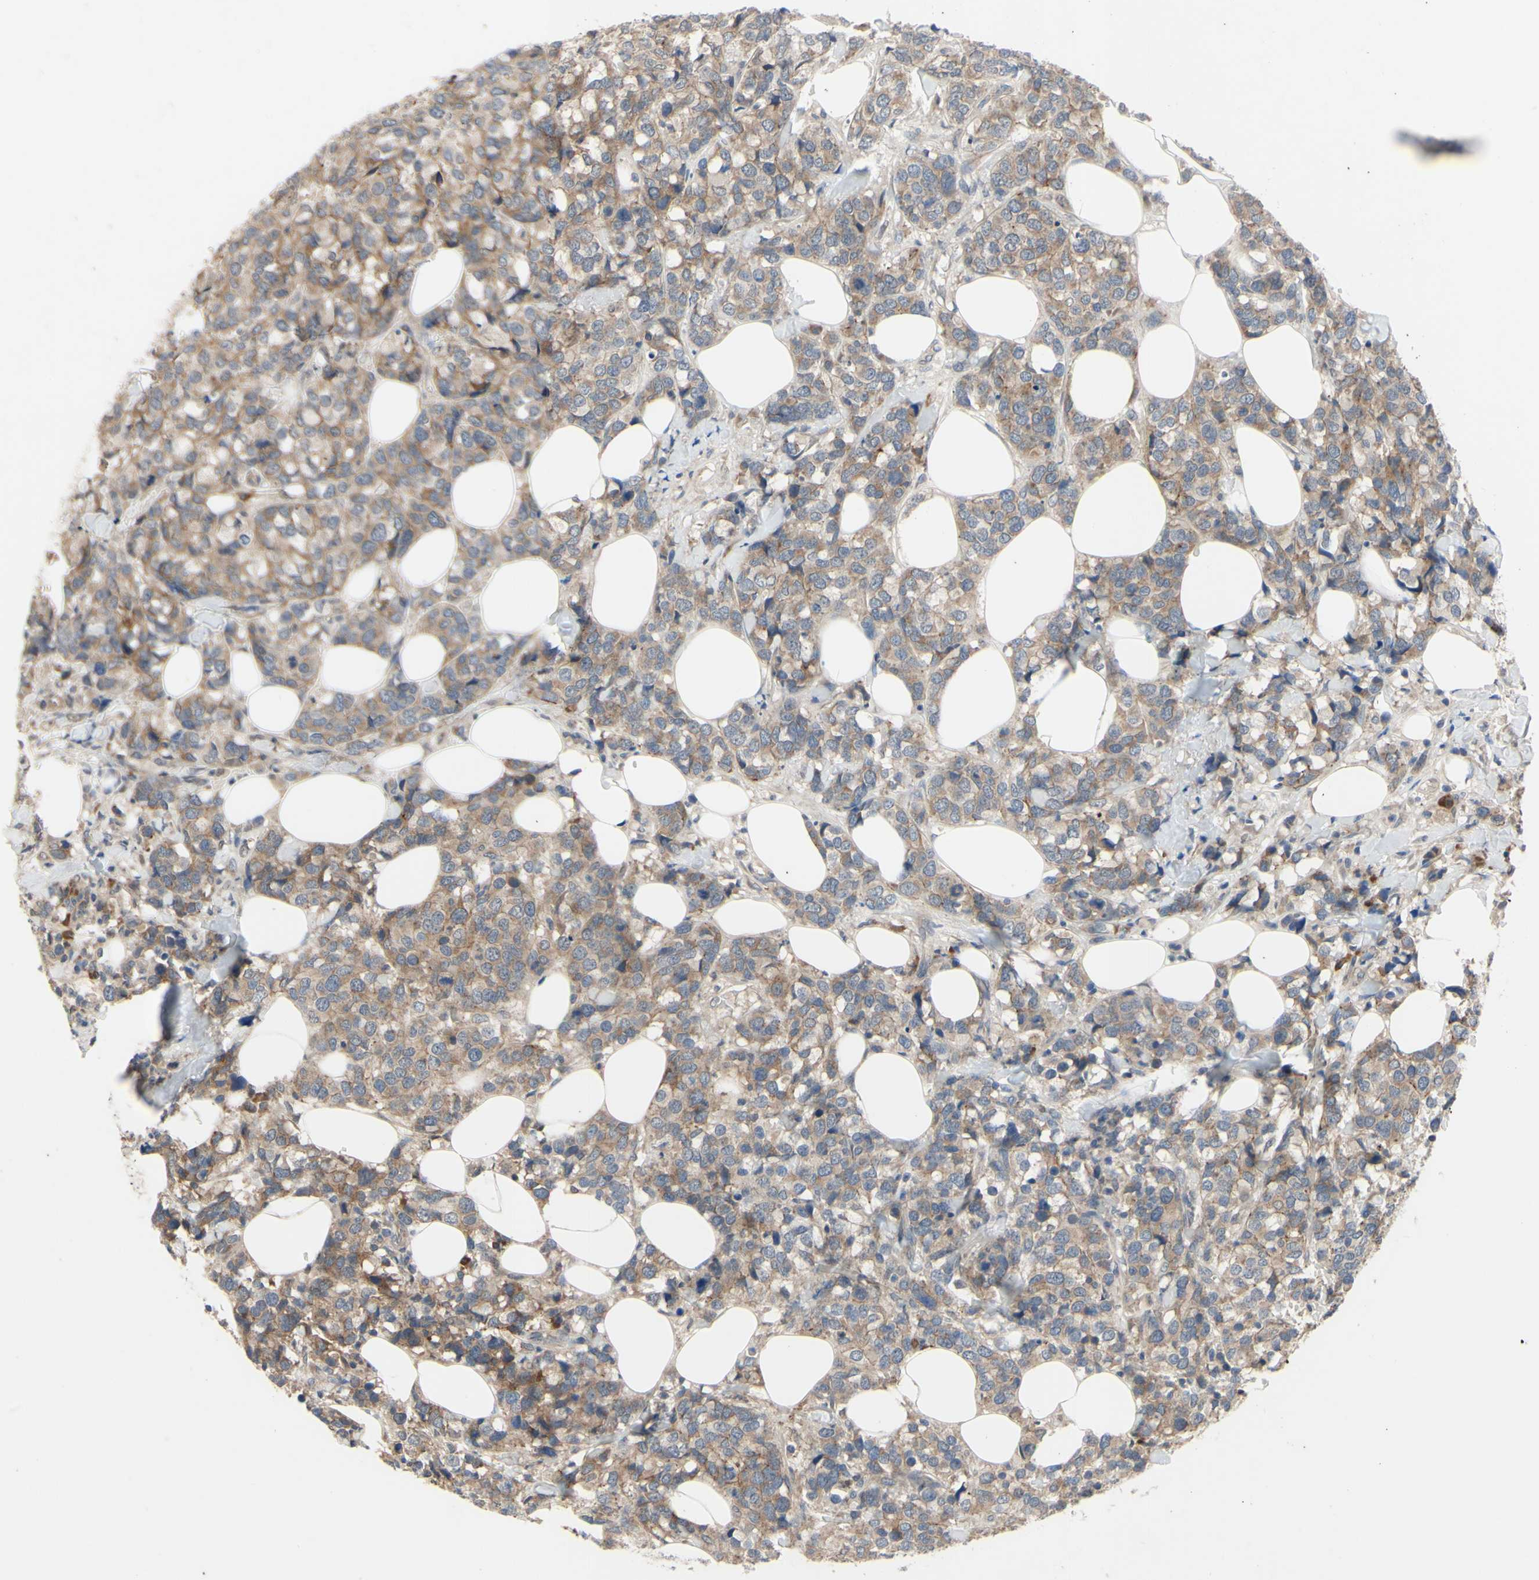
{"staining": {"intensity": "weak", "quantity": ">75%", "location": "cytoplasmic/membranous"}, "tissue": "breast cancer", "cell_type": "Tumor cells", "image_type": "cancer", "snomed": [{"axis": "morphology", "description": "Lobular carcinoma"}, {"axis": "topography", "description": "Breast"}], "caption": "Weak cytoplasmic/membranous staining for a protein is identified in approximately >75% of tumor cells of breast lobular carcinoma using IHC.", "gene": "XIAP", "patient": {"sex": "female", "age": 59}}